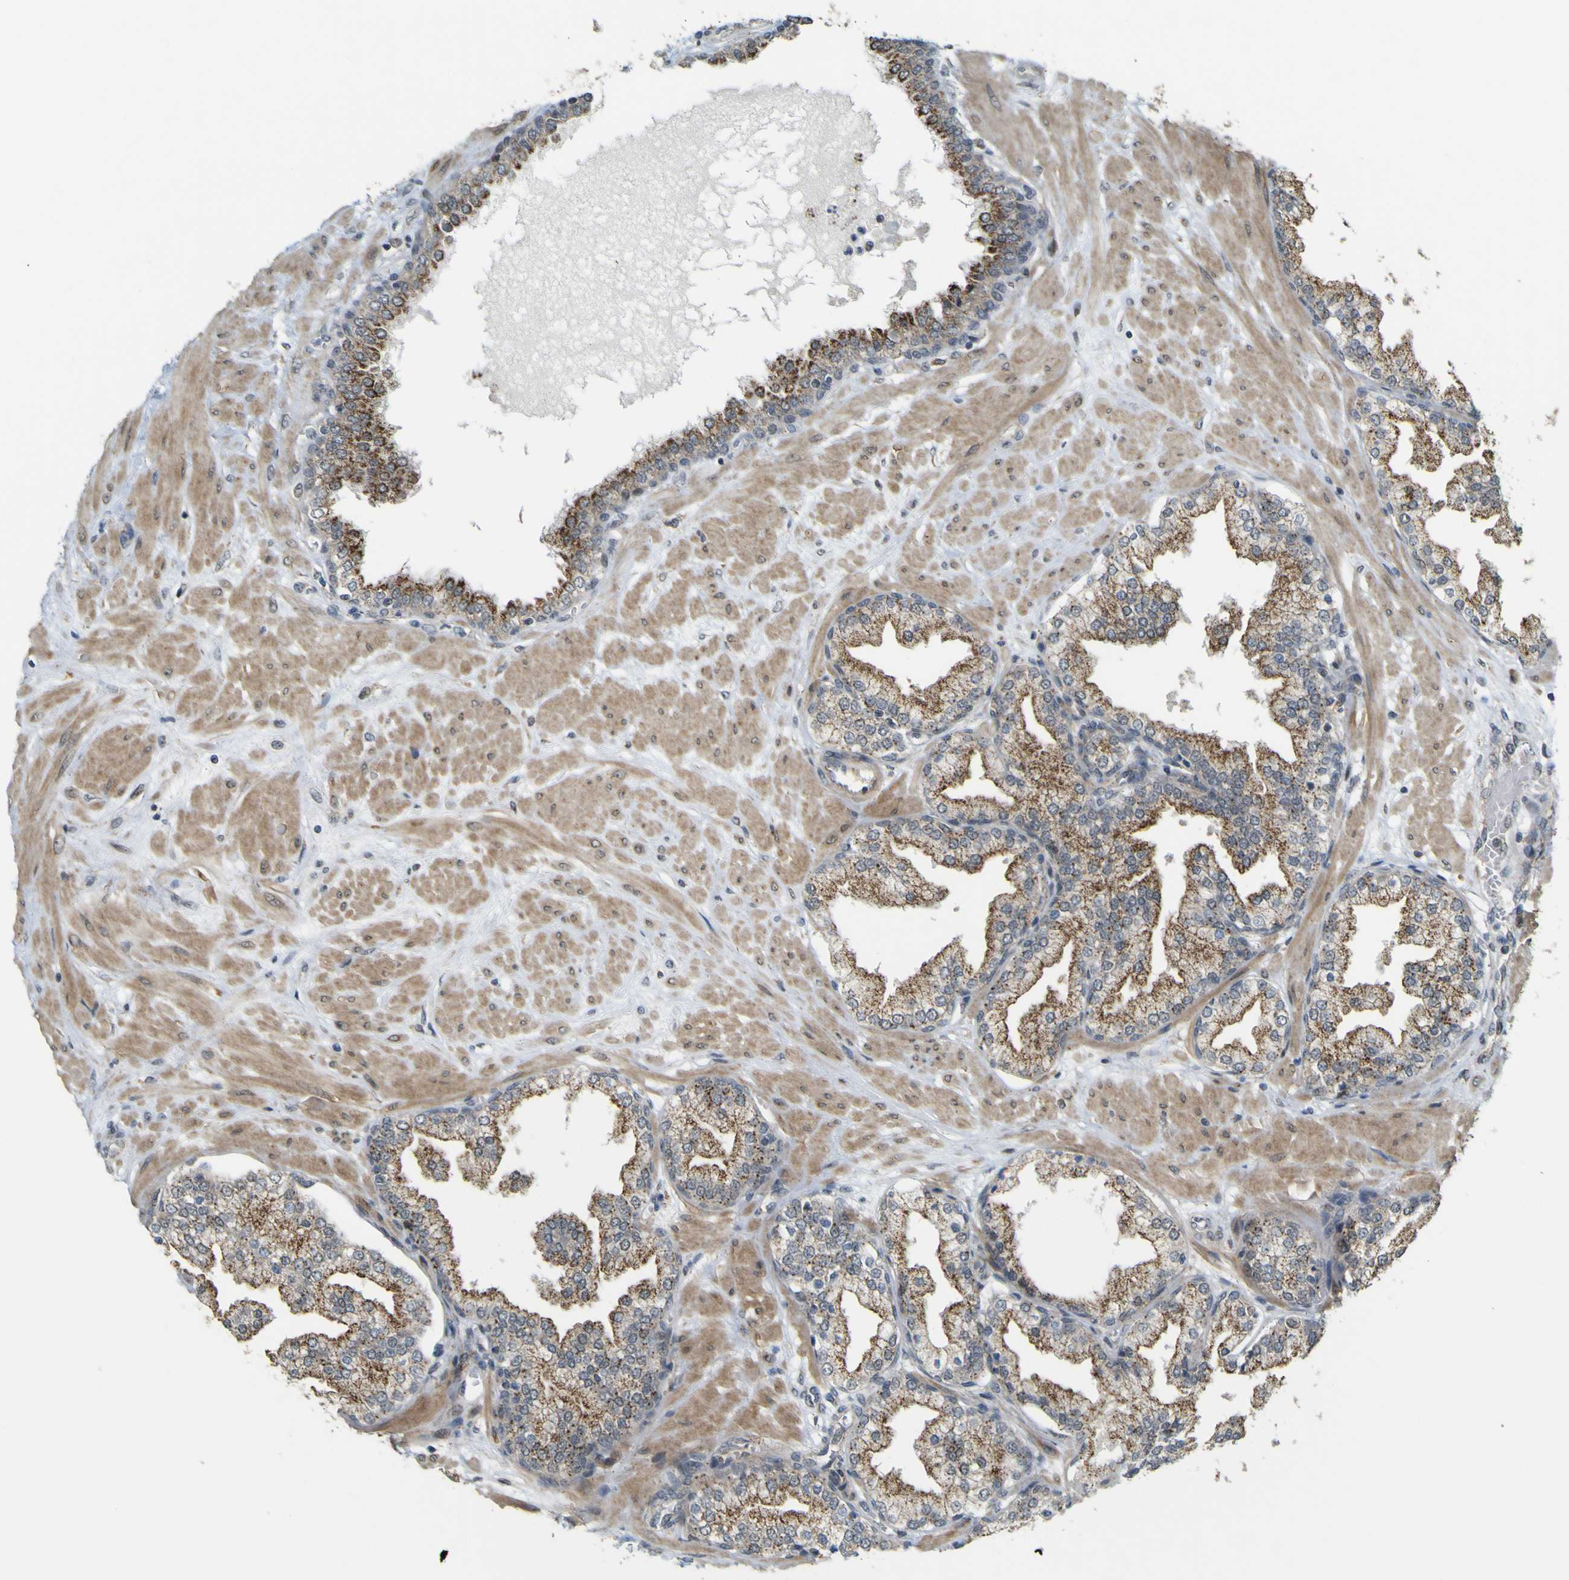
{"staining": {"intensity": "strong", "quantity": ">75%", "location": "cytoplasmic/membranous,nuclear"}, "tissue": "prostate", "cell_type": "Glandular cells", "image_type": "normal", "snomed": [{"axis": "morphology", "description": "Normal tissue, NOS"}, {"axis": "topography", "description": "Prostate"}], "caption": "DAB immunohistochemical staining of benign human prostate demonstrates strong cytoplasmic/membranous,nuclear protein expression in approximately >75% of glandular cells. (DAB (3,3'-diaminobenzidine) IHC, brown staining for protein, blue staining for nuclei).", "gene": "ACBD5", "patient": {"sex": "male", "age": 51}}